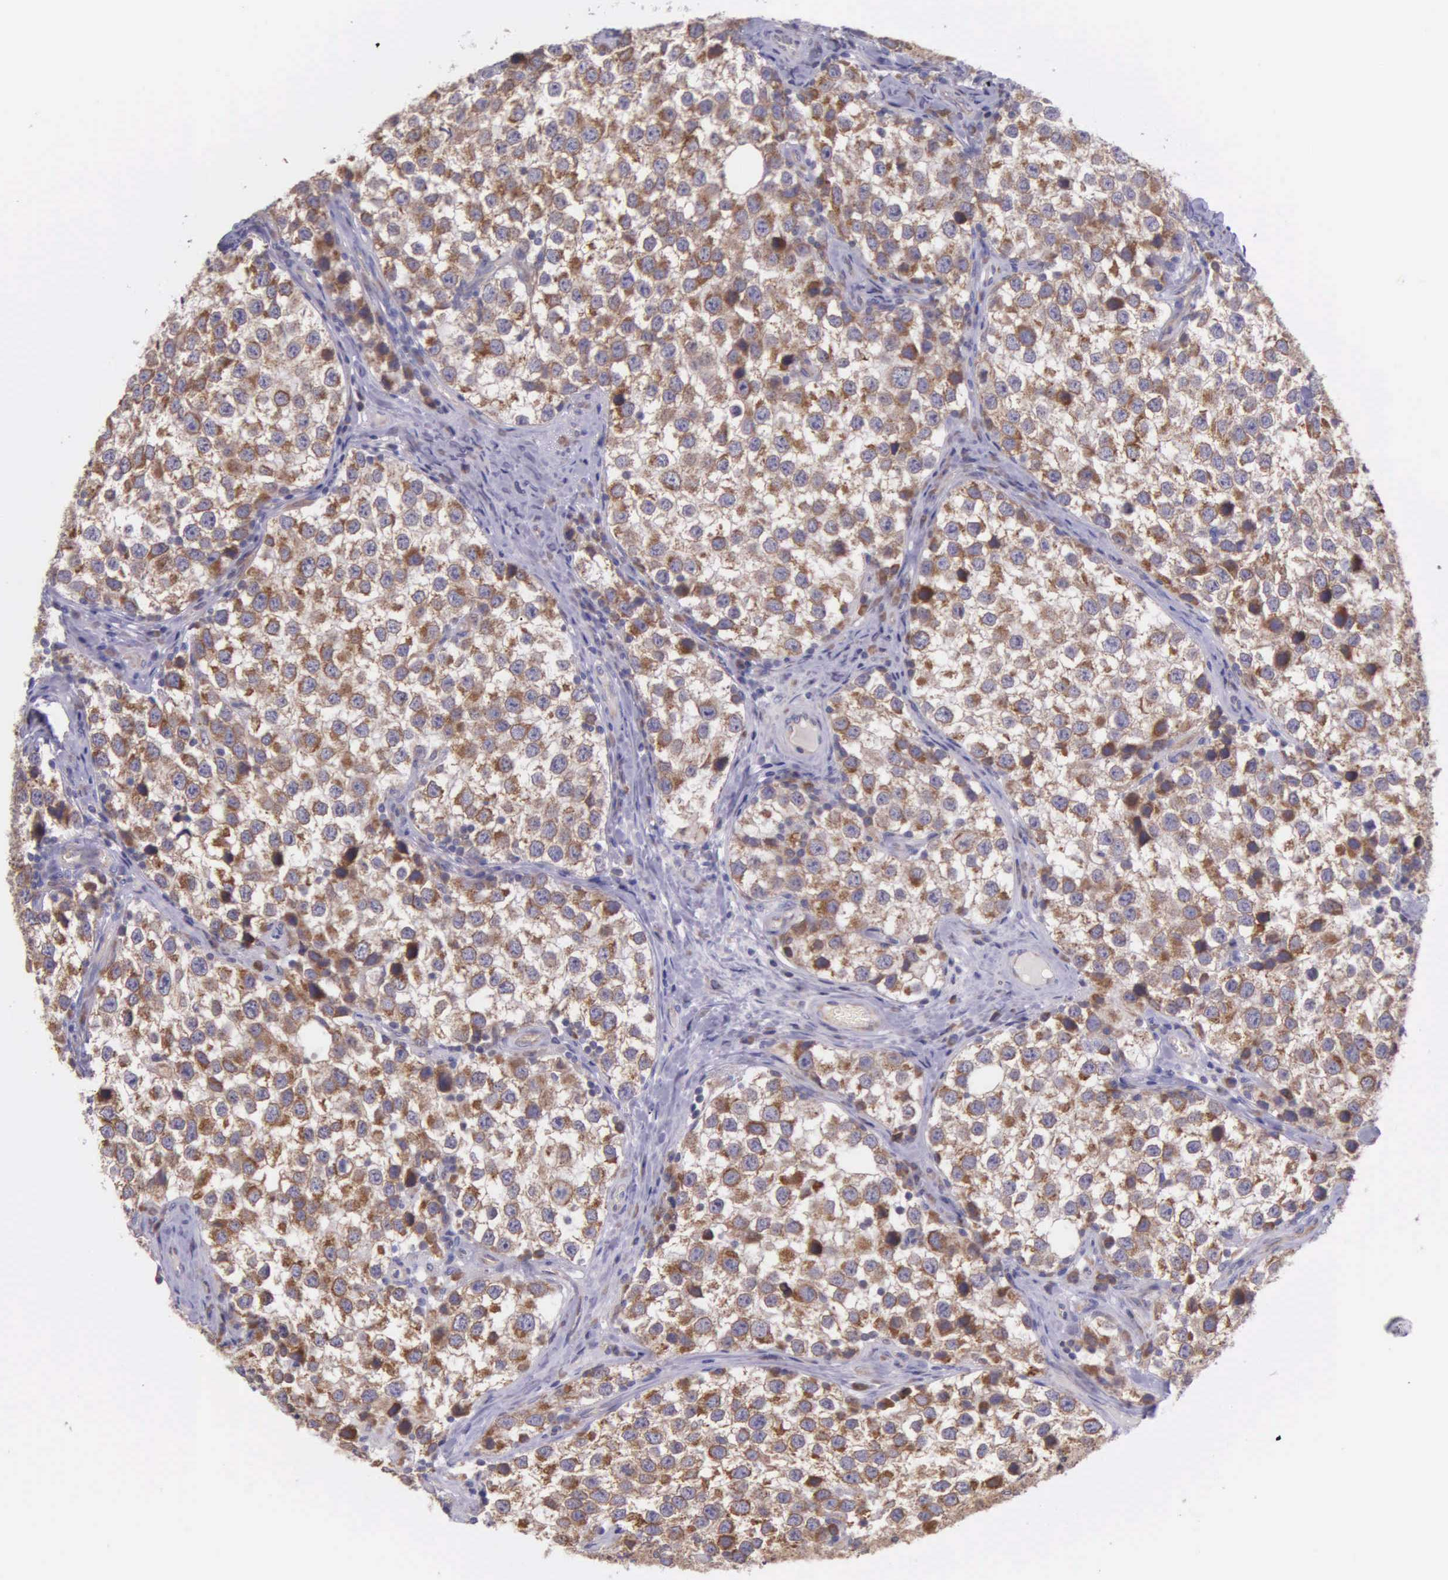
{"staining": {"intensity": "strong", "quantity": "25%-75%", "location": "cytoplasmic/membranous"}, "tissue": "testis cancer", "cell_type": "Tumor cells", "image_type": "cancer", "snomed": [{"axis": "morphology", "description": "Seminoma, NOS"}, {"axis": "topography", "description": "Testis"}], "caption": "Protein analysis of testis cancer tissue displays strong cytoplasmic/membranous positivity in about 25%-75% of tumor cells.", "gene": "NSDHL", "patient": {"sex": "male", "age": 39}}